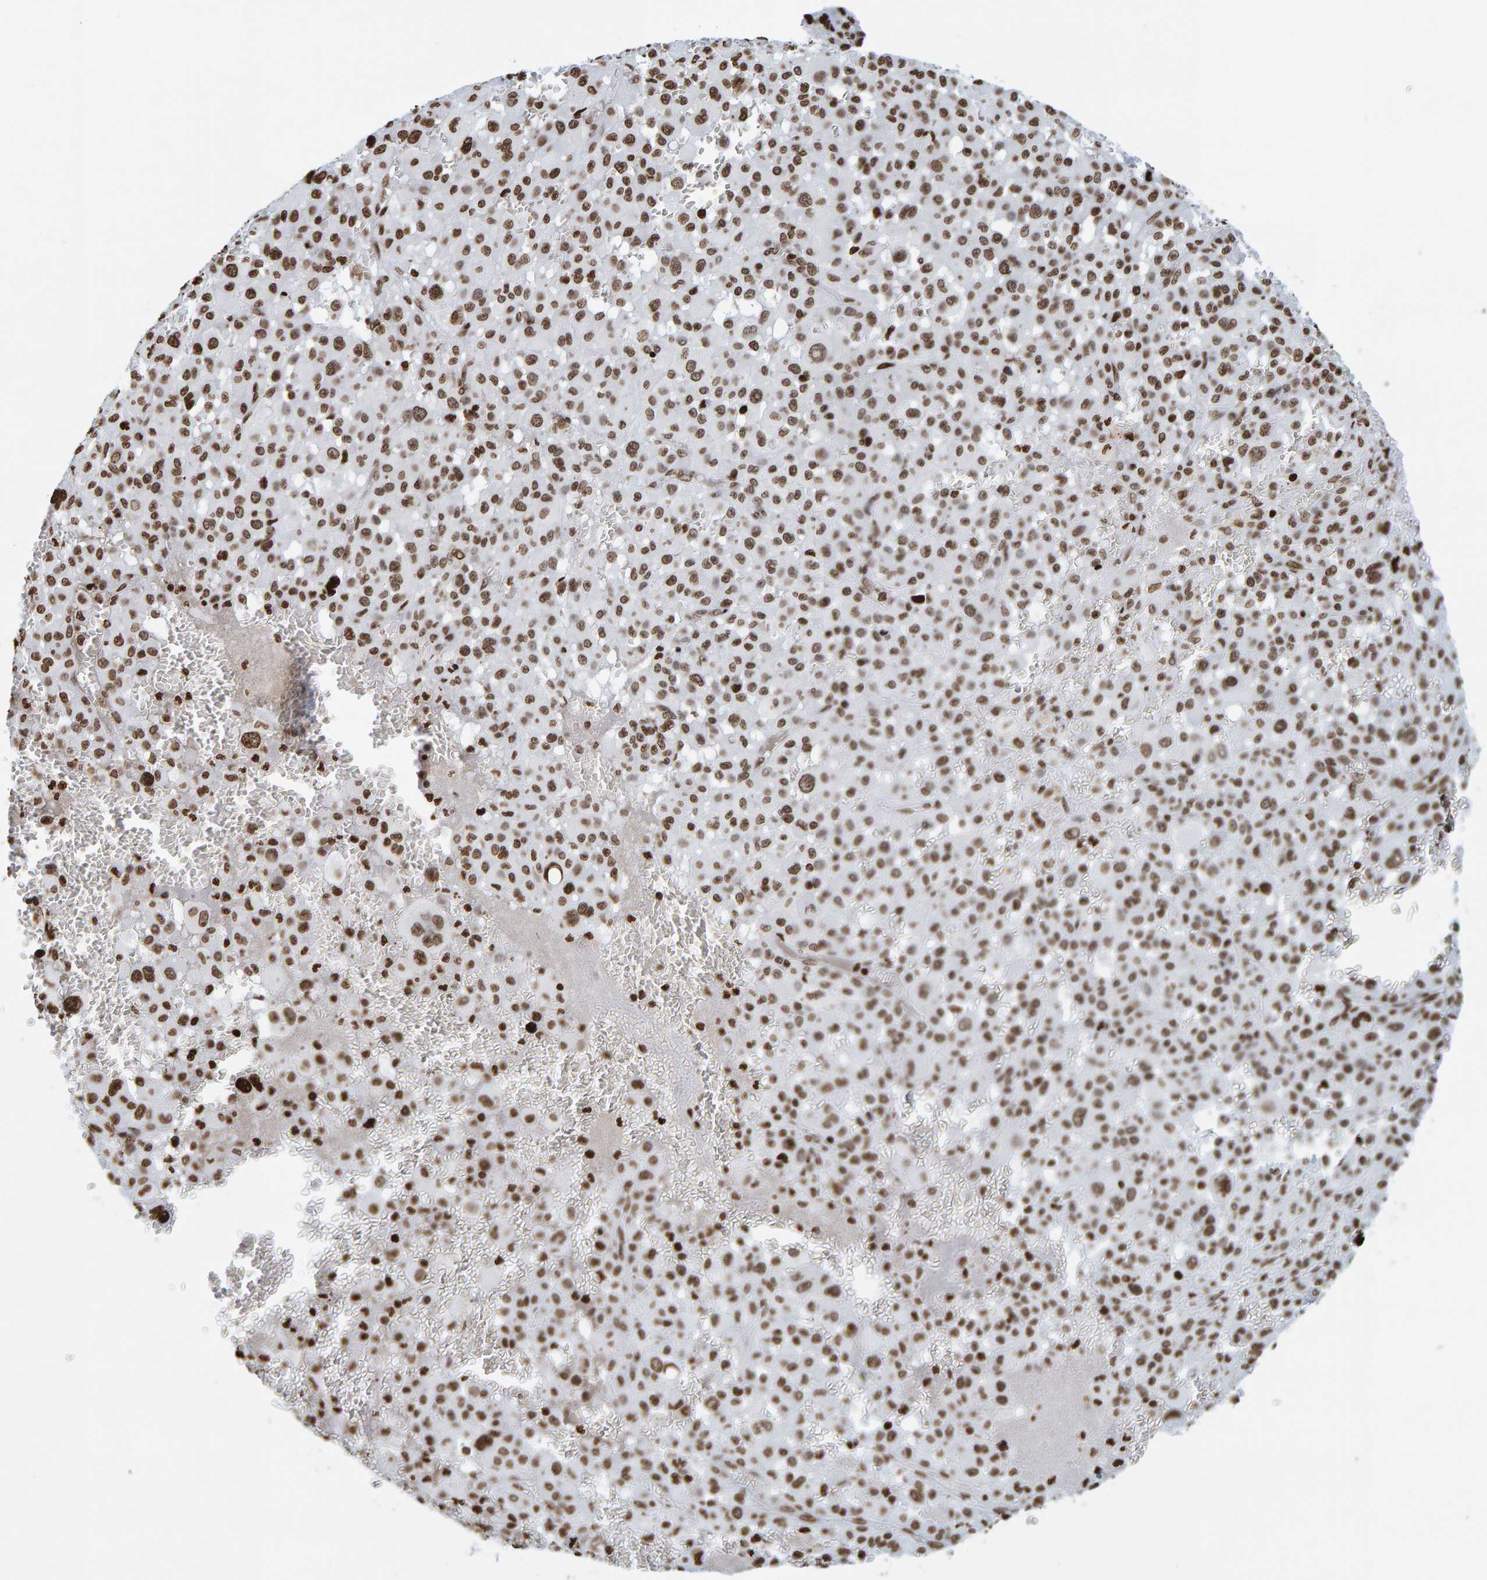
{"staining": {"intensity": "moderate", "quantity": ">75%", "location": "nuclear"}, "tissue": "melanoma", "cell_type": "Tumor cells", "image_type": "cancer", "snomed": [{"axis": "morphology", "description": "Malignant melanoma, Metastatic site"}, {"axis": "topography", "description": "Skin"}], "caption": "Melanoma stained with DAB immunohistochemistry (IHC) demonstrates medium levels of moderate nuclear positivity in approximately >75% of tumor cells.", "gene": "BRF2", "patient": {"sex": "female", "age": 74}}